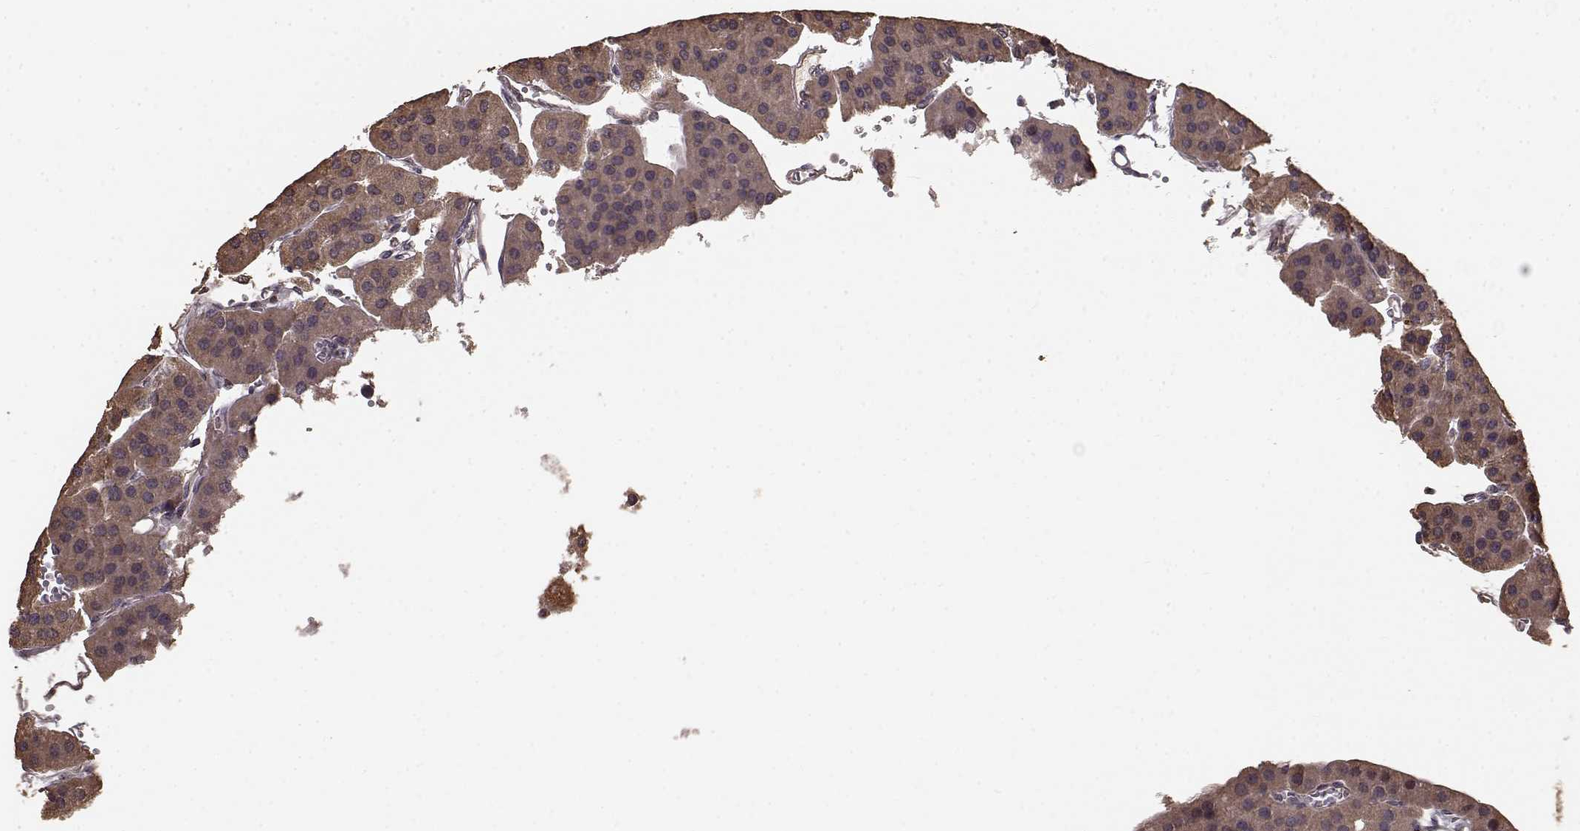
{"staining": {"intensity": "strong", "quantity": ">75%", "location": "cytoplasmic/membranous"}, "tissue": "parathyroid gland", "cell_type": "Glandular cells", "image_type": "normal", "snomed": [{"axis": "morphology", "description": "Normal tissue, NOS"}, {"axis": "morphology", "description": "Adenoma, NOS"}, {"axis": "topography", "description": "Parathyroid gland"}], "caption": "A high amount of strong cytoplasmic/membranous expression is appreciated in about >75% of glandular cells in normal parathyroid gland.", "gene": "USP15", "patient": {"sex": "female", "age": 86}}